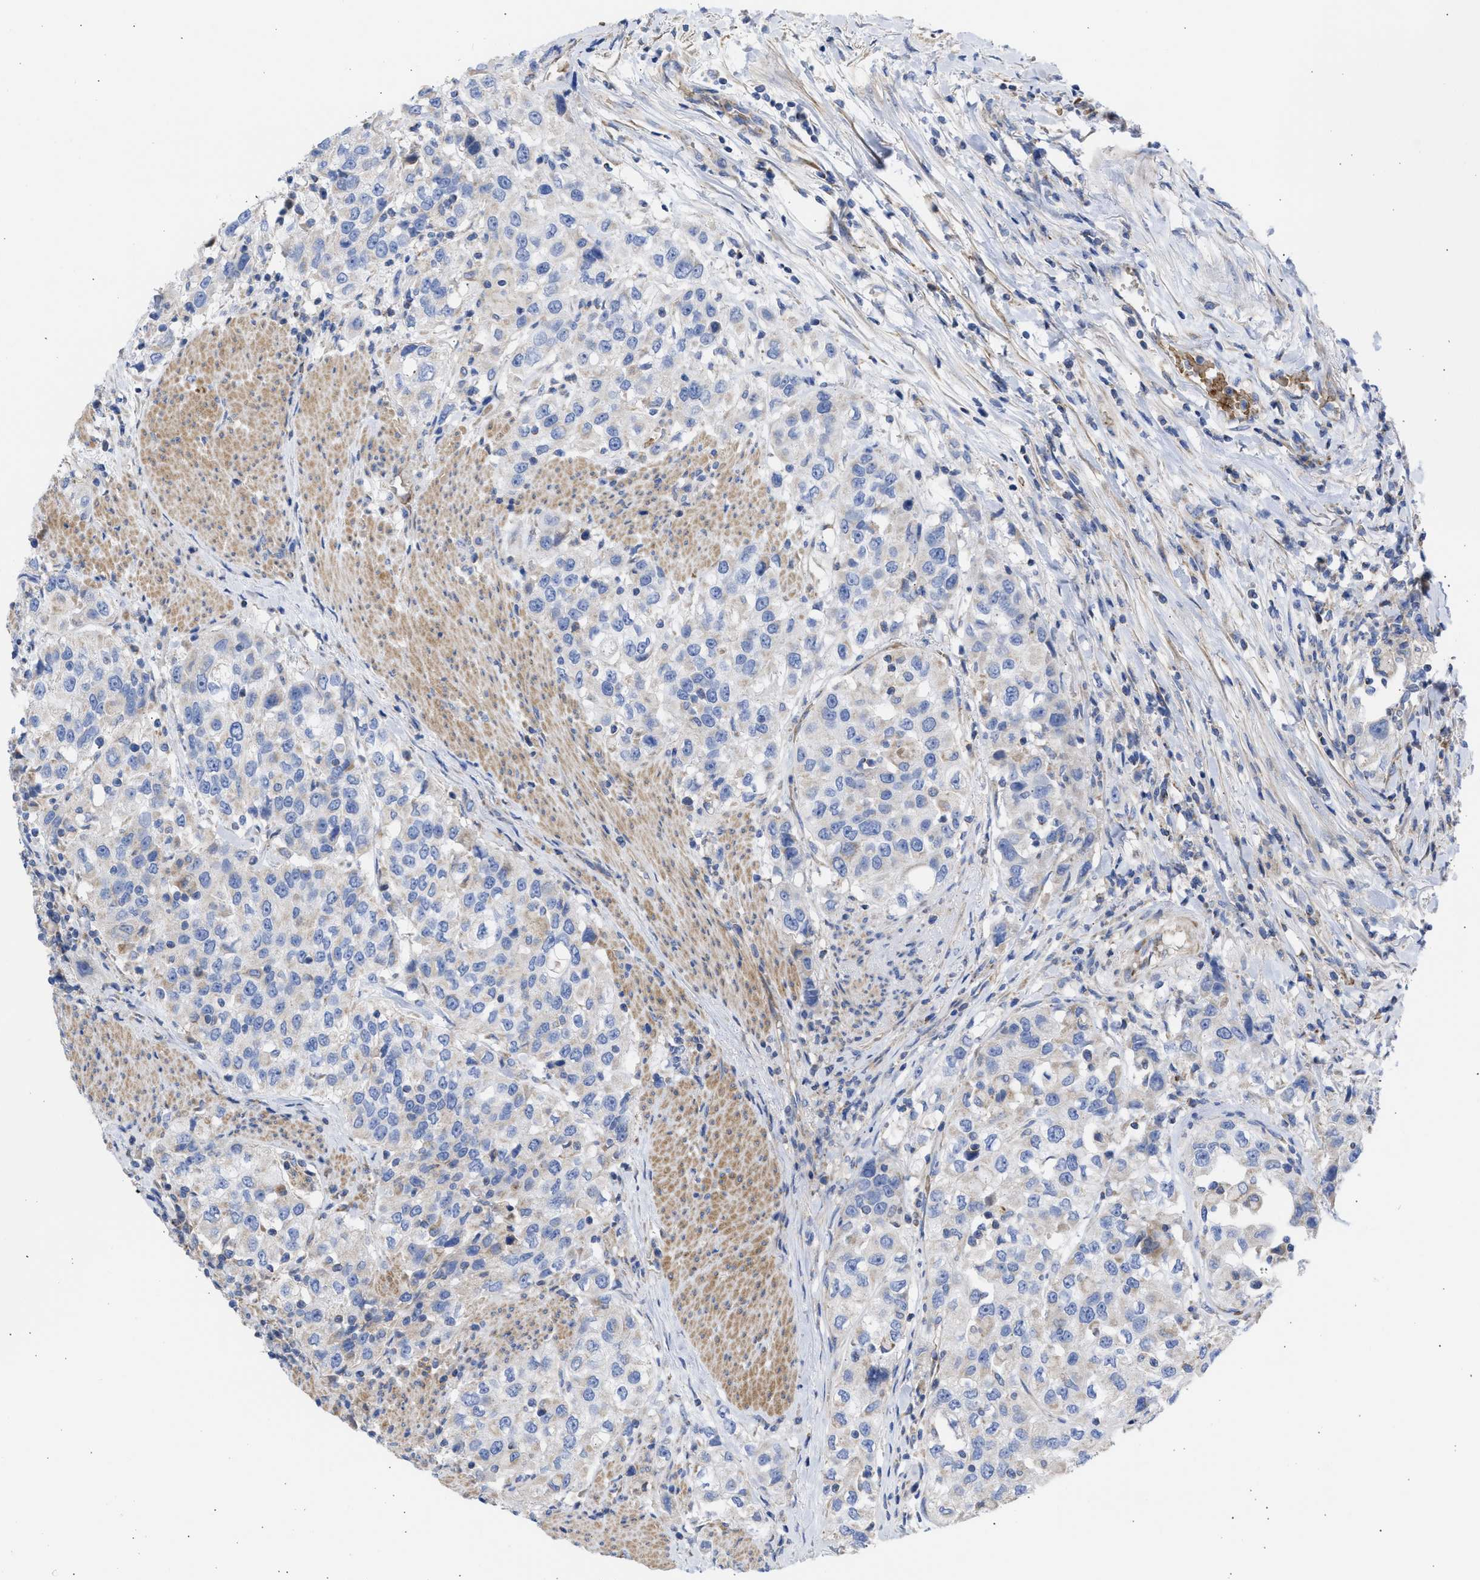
{"staining": {"intensity": "negative", "quantity": "none", "location": "none"}, "tissue": "urothelial cancer", "cell_type": "Tumor cells", "image_type": "cancer", "snomed": [{"axis": "morphology", "description": "Urothelial carcinoma, High grade"}, {"axis": "topography", "description": "Urinary bladder"}], "caption": "IHC of urothelial cancer exhibits no staining in tumor cells.", "gene": "BTG3", "patient": {"sex": "female", "age": 80}}